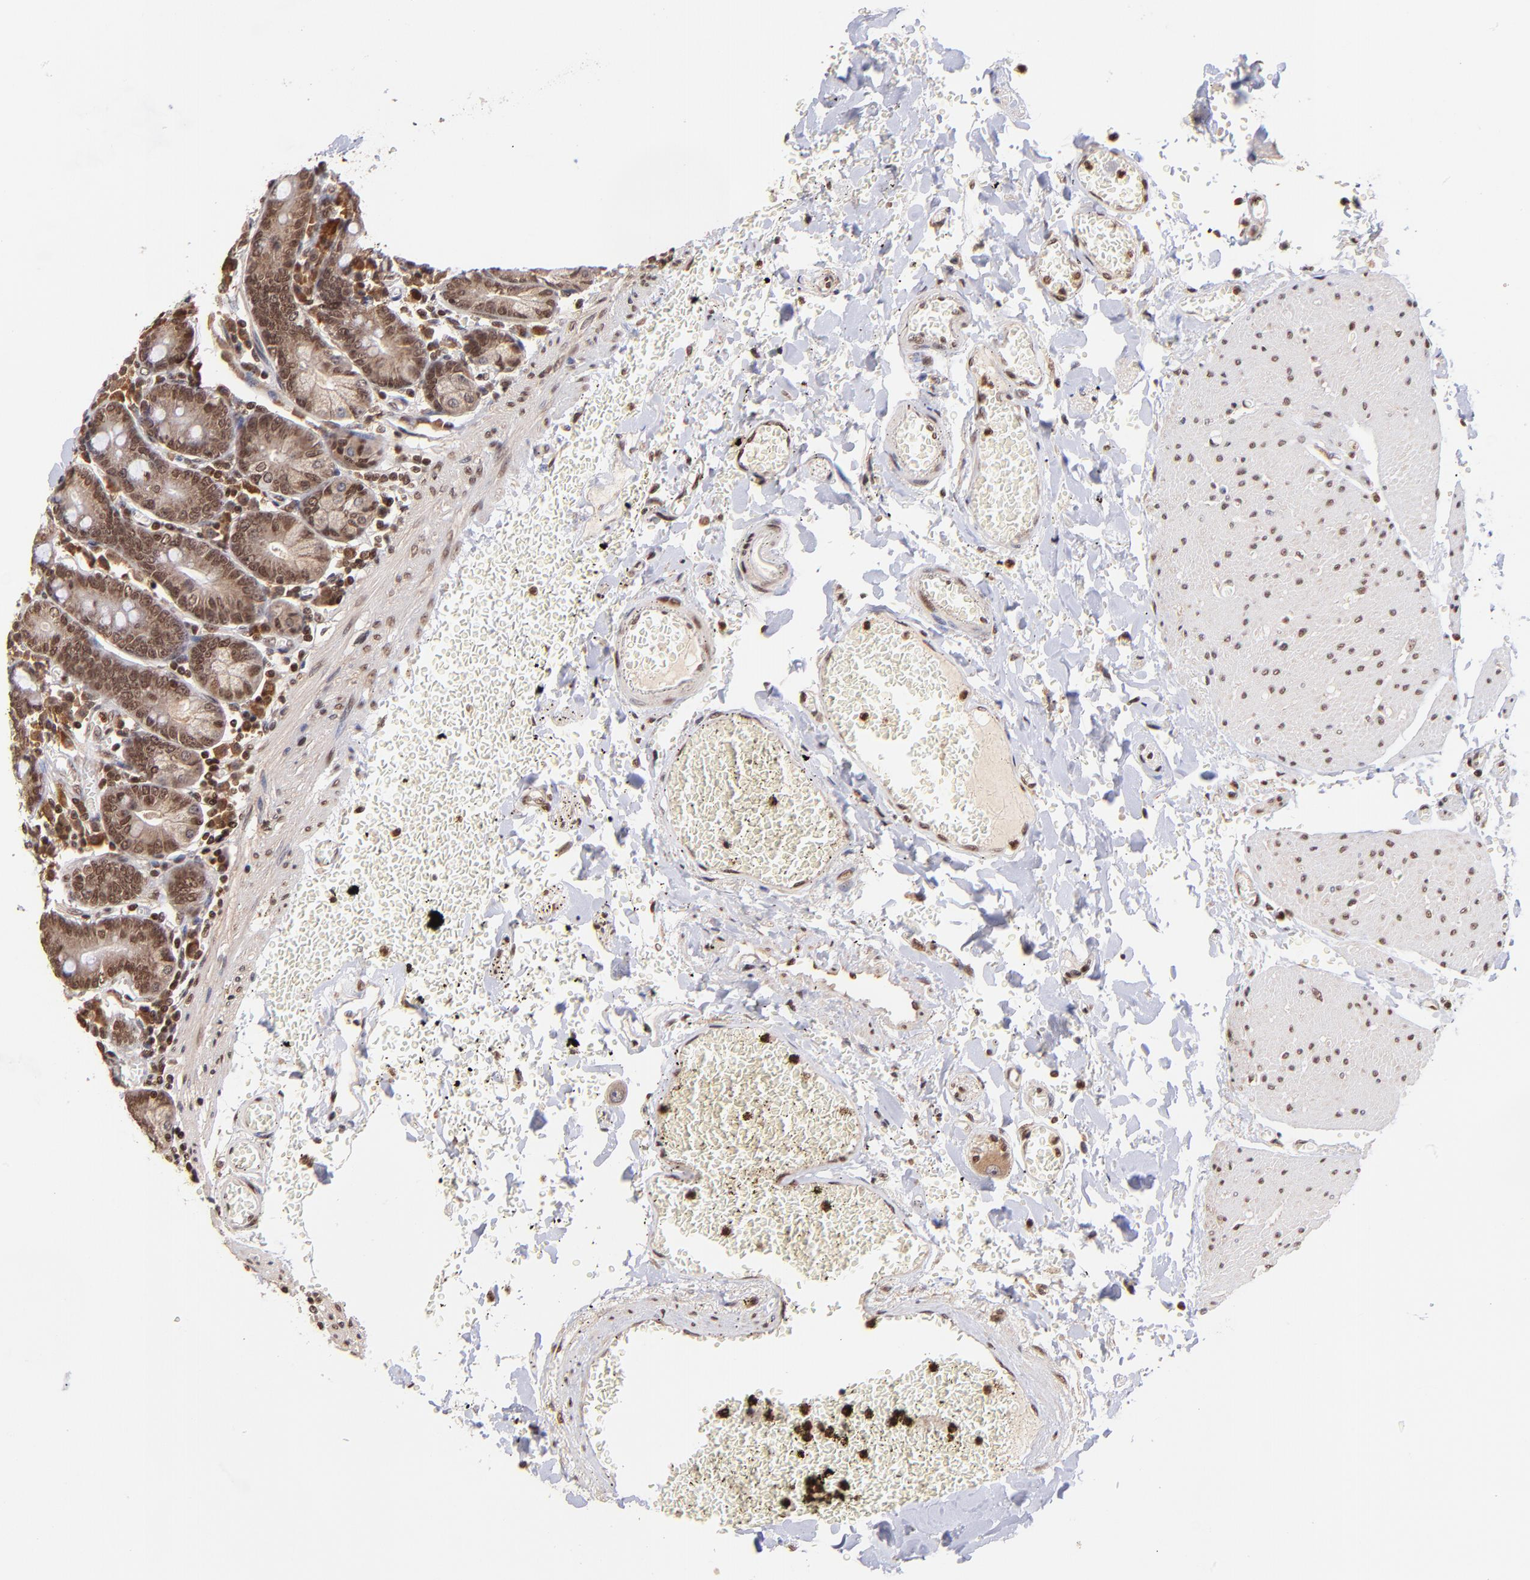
{"staining": {"intensity": "moderate", "quantity": ">75%", "location": "cytoplasmic/membranous,nuclear"}, "tissue": "small intestine", "cell_type": "Glandular cells", "image_type": "normal", "snomed": [{"axis": "morphology", "description": "Normal tissue, NOS"}, {"axis": "topography", "description": "Small intestine"}], "caption": "This histopathology image exhibits immunohistochemistry (IHC) staining of benign small intestine, with medium moderate cytoplasmic/membranous,nuclear positivity in approximately >75% of glandular cells.", "gene": "WDR25", "patient": {"sex": "male", "age": 71}}